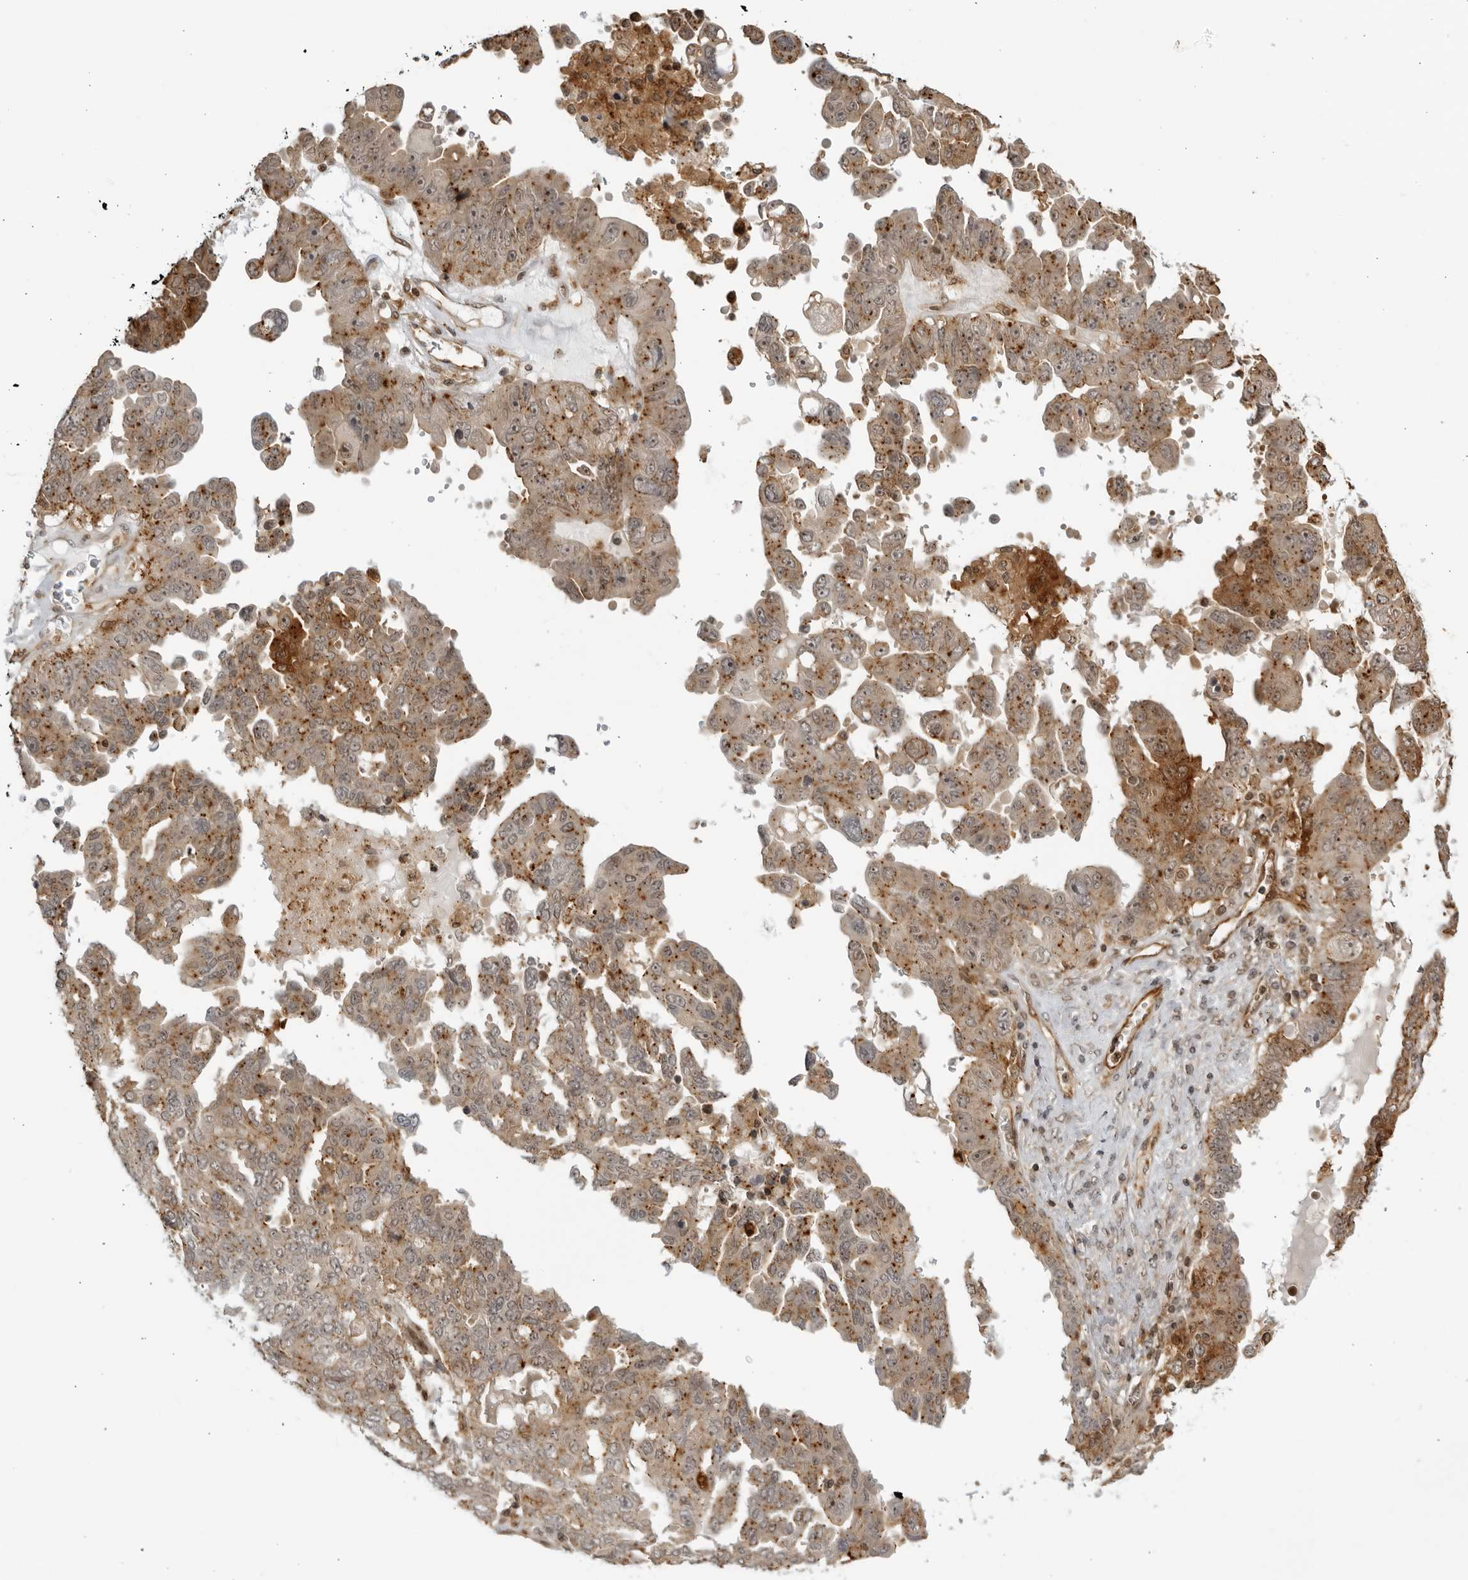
{"staining": {"intensity": "moderate", "quantity": "25%-75%", "location": "cytoplasmic/membranous"}, "tissue": "ovarian cancer", "cell_type": "Tumor cells", "image_type": "cancer", "snomed": [{"axis": "morphology", "description": "Carcinoma, endometroid"}, {"axis": "topography", "description": "Ovary"}], "caption": "Moderate cytoplasmic/membranous positivity for a protein is present in approximately 25%-75% of tumor cells of ovarian cancer (endometroid carcinoma) using IHC.", "gene": "TCF21", "patient": {"sex": "female", "age": 62}}